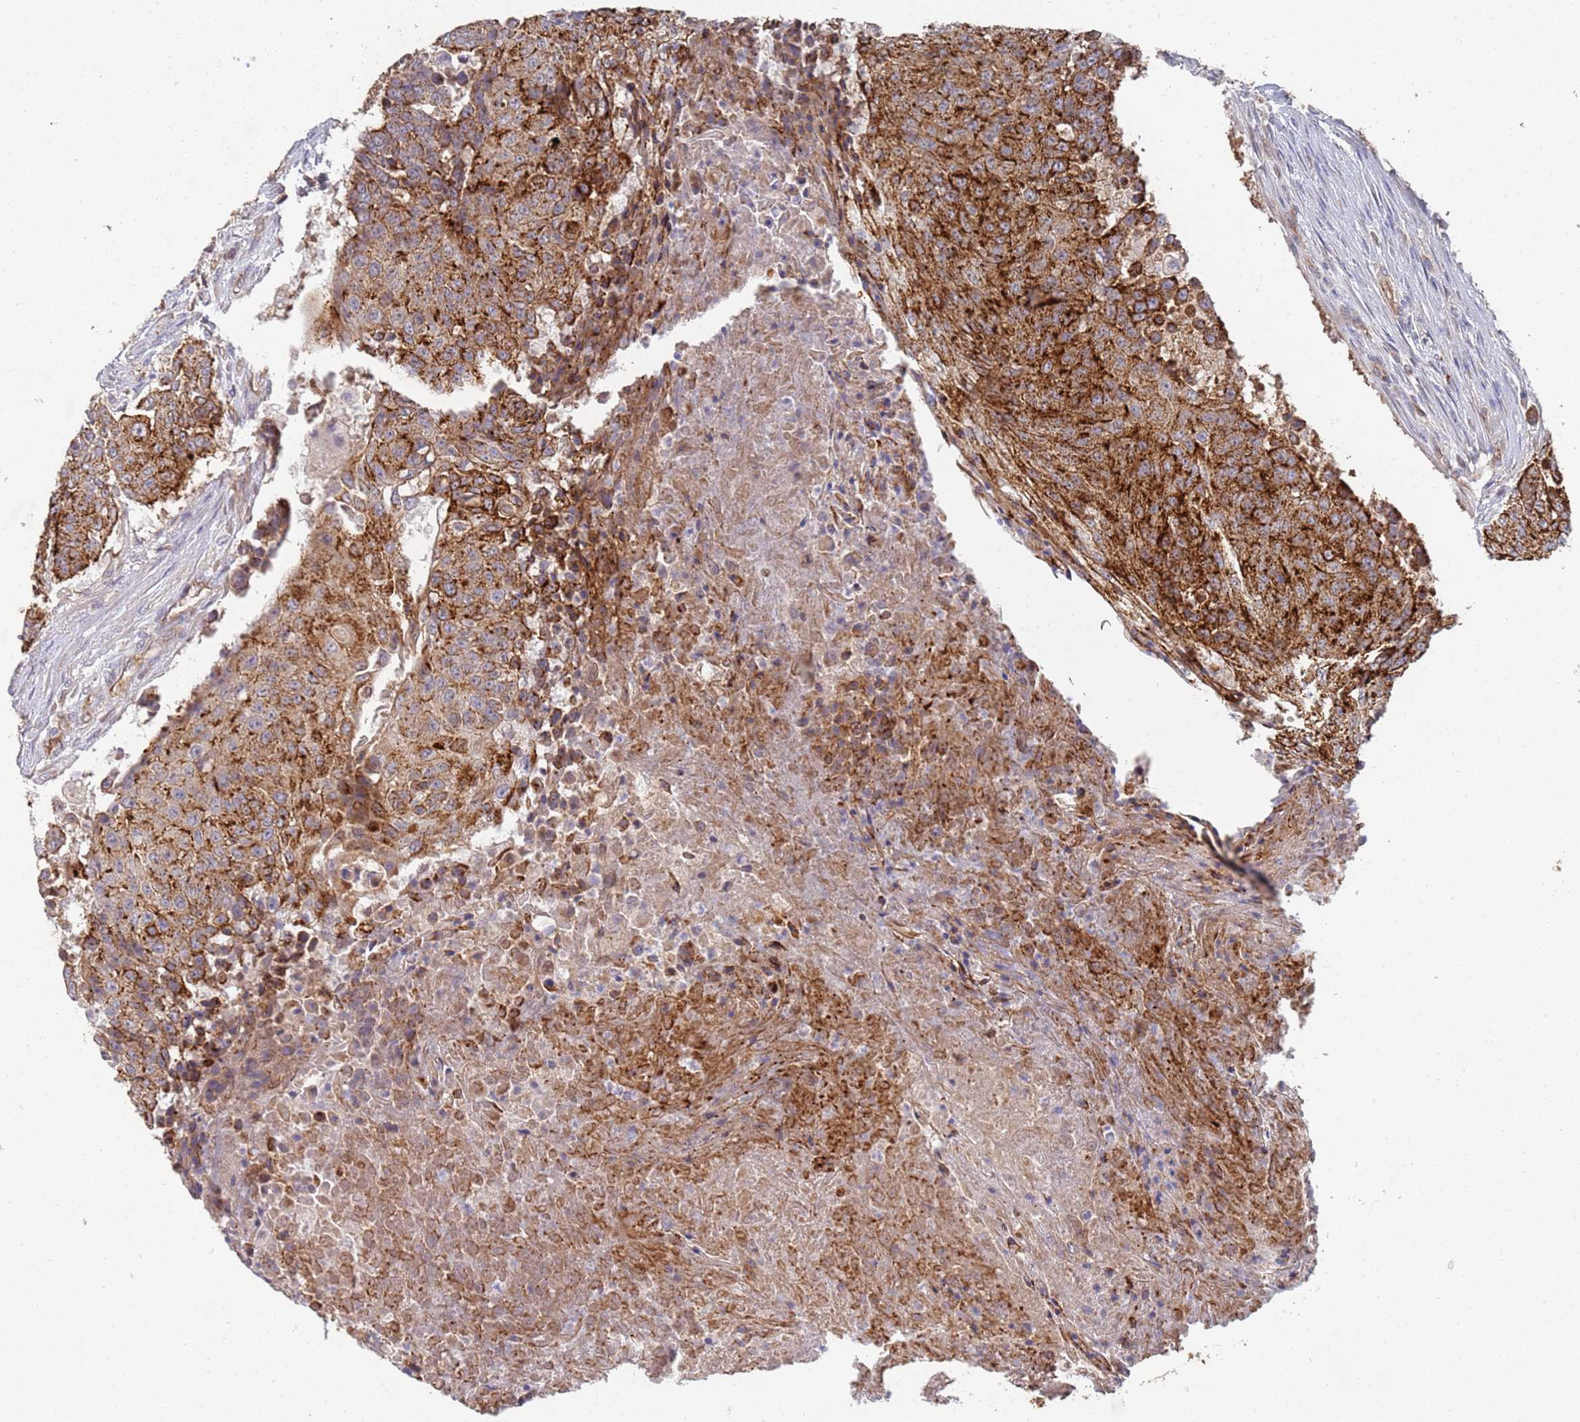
{"staining": {"intensity": "strong", "quantity": ">75%", "location": "cytoplasmic/membranous"}, "tissue": "urothelial cancer", "cell_type": "Tumor cells", "image_type": "cancer", "snomed": [{"axis": "morphology", "description": "Urothelial carcinoma, High grade"}, {"axis": "topography", "description": "Urinary bladder"}], "caption": "A high amount of strong cytoplasmic/membranous expression is seen in approximately >75% of tumor cells in urothelial carcinoma (high-grade) tissue.", "gene": "ABCB6", "patient": {"sex": "female", "age": 63}}